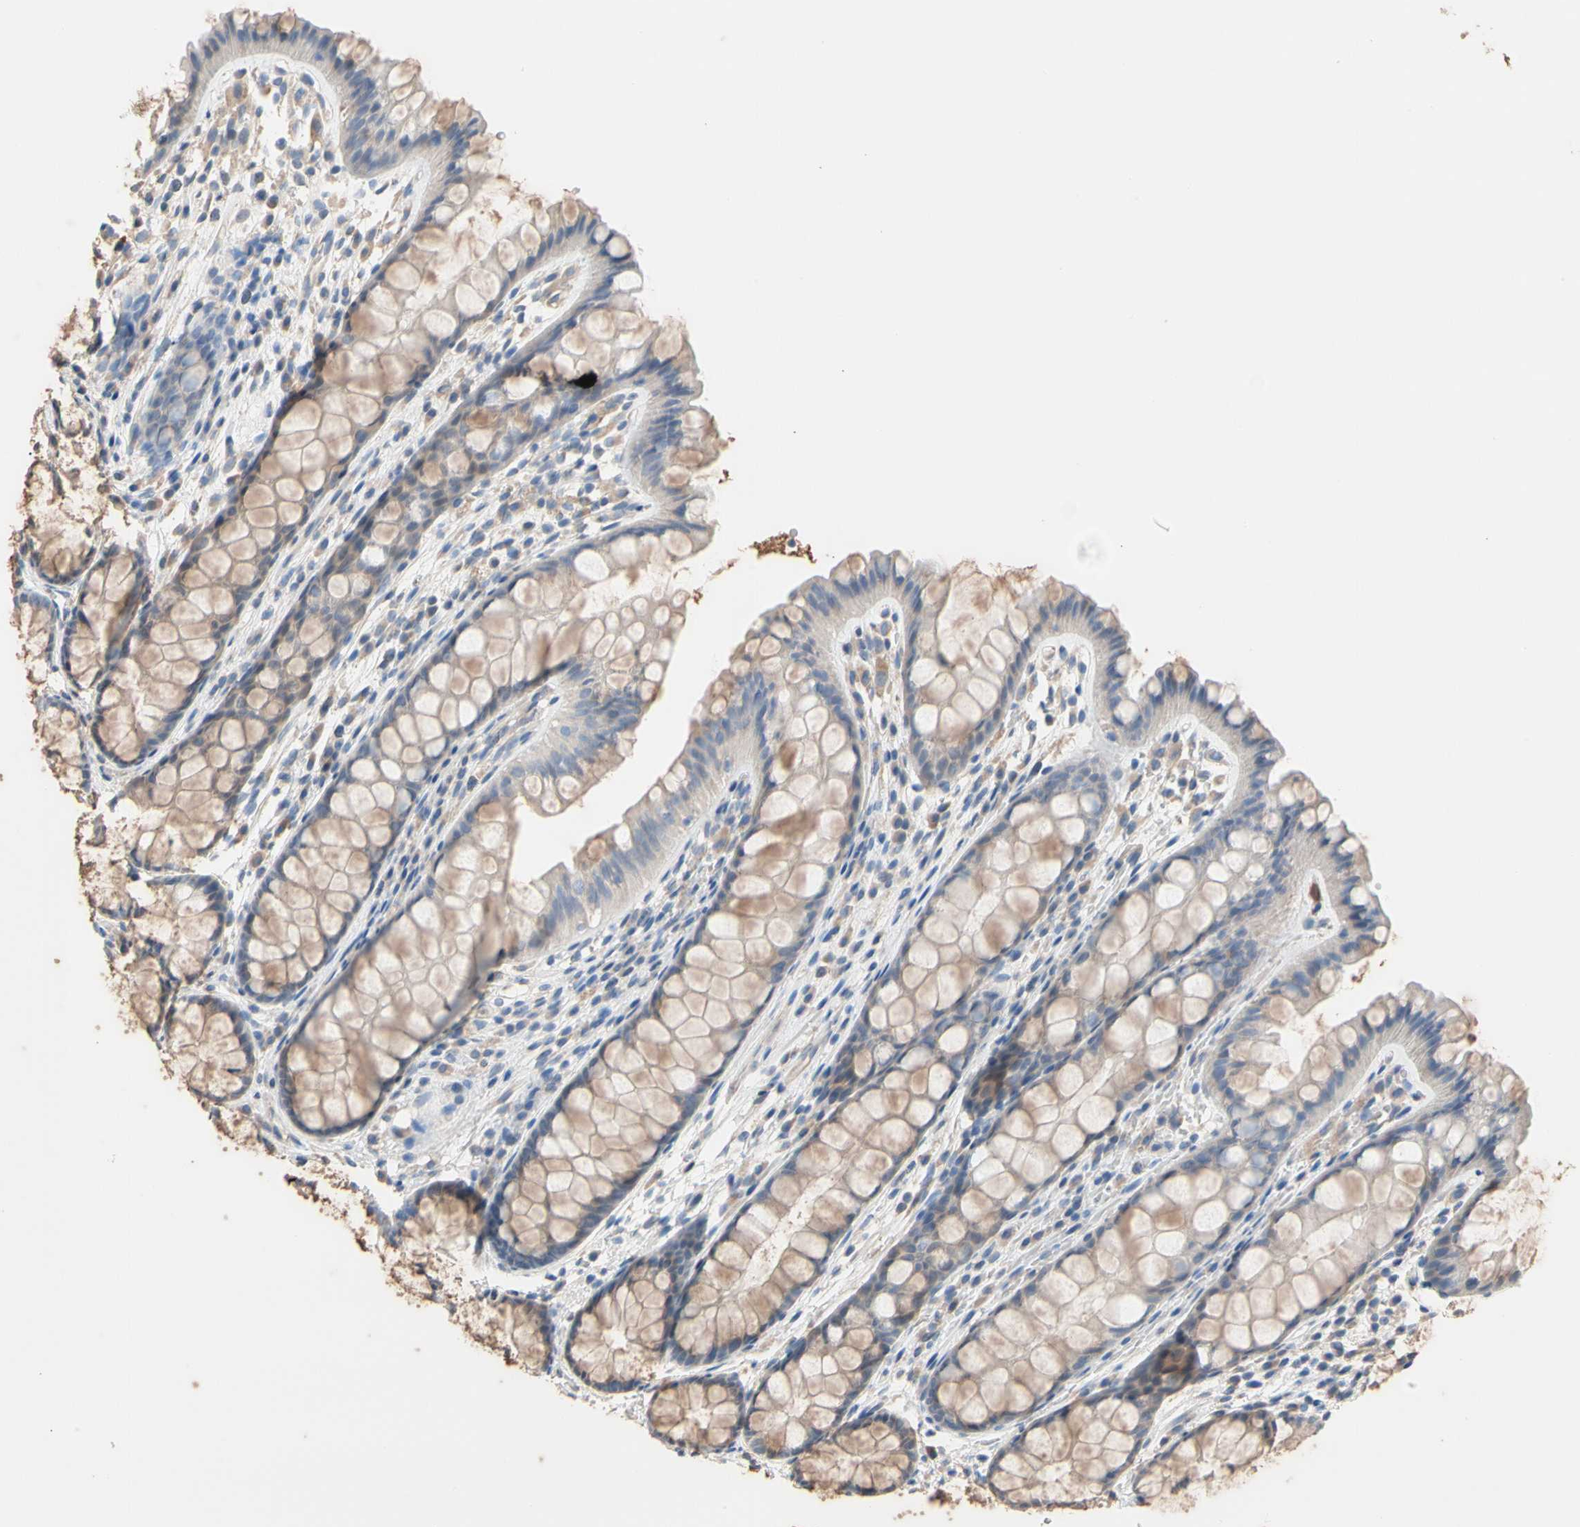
{"staining": {"intensity": "weak", "quantity": "<25%", "location": "cytoplasmic/membranous"}, "tissue": "colon", "cell_type": "Endothelial cells", "image_type": "normal", "snomed": [{"axis": "morphology", "description": "Normal tissue, NOS"}, {"axis": "topography", "description": "Colon"}], "caption": "The histopathology image exhibits no staining of endothelial cells in normal colon.", "gene": "BBOX1", "patient": {"sex": "female", "age": 55}}